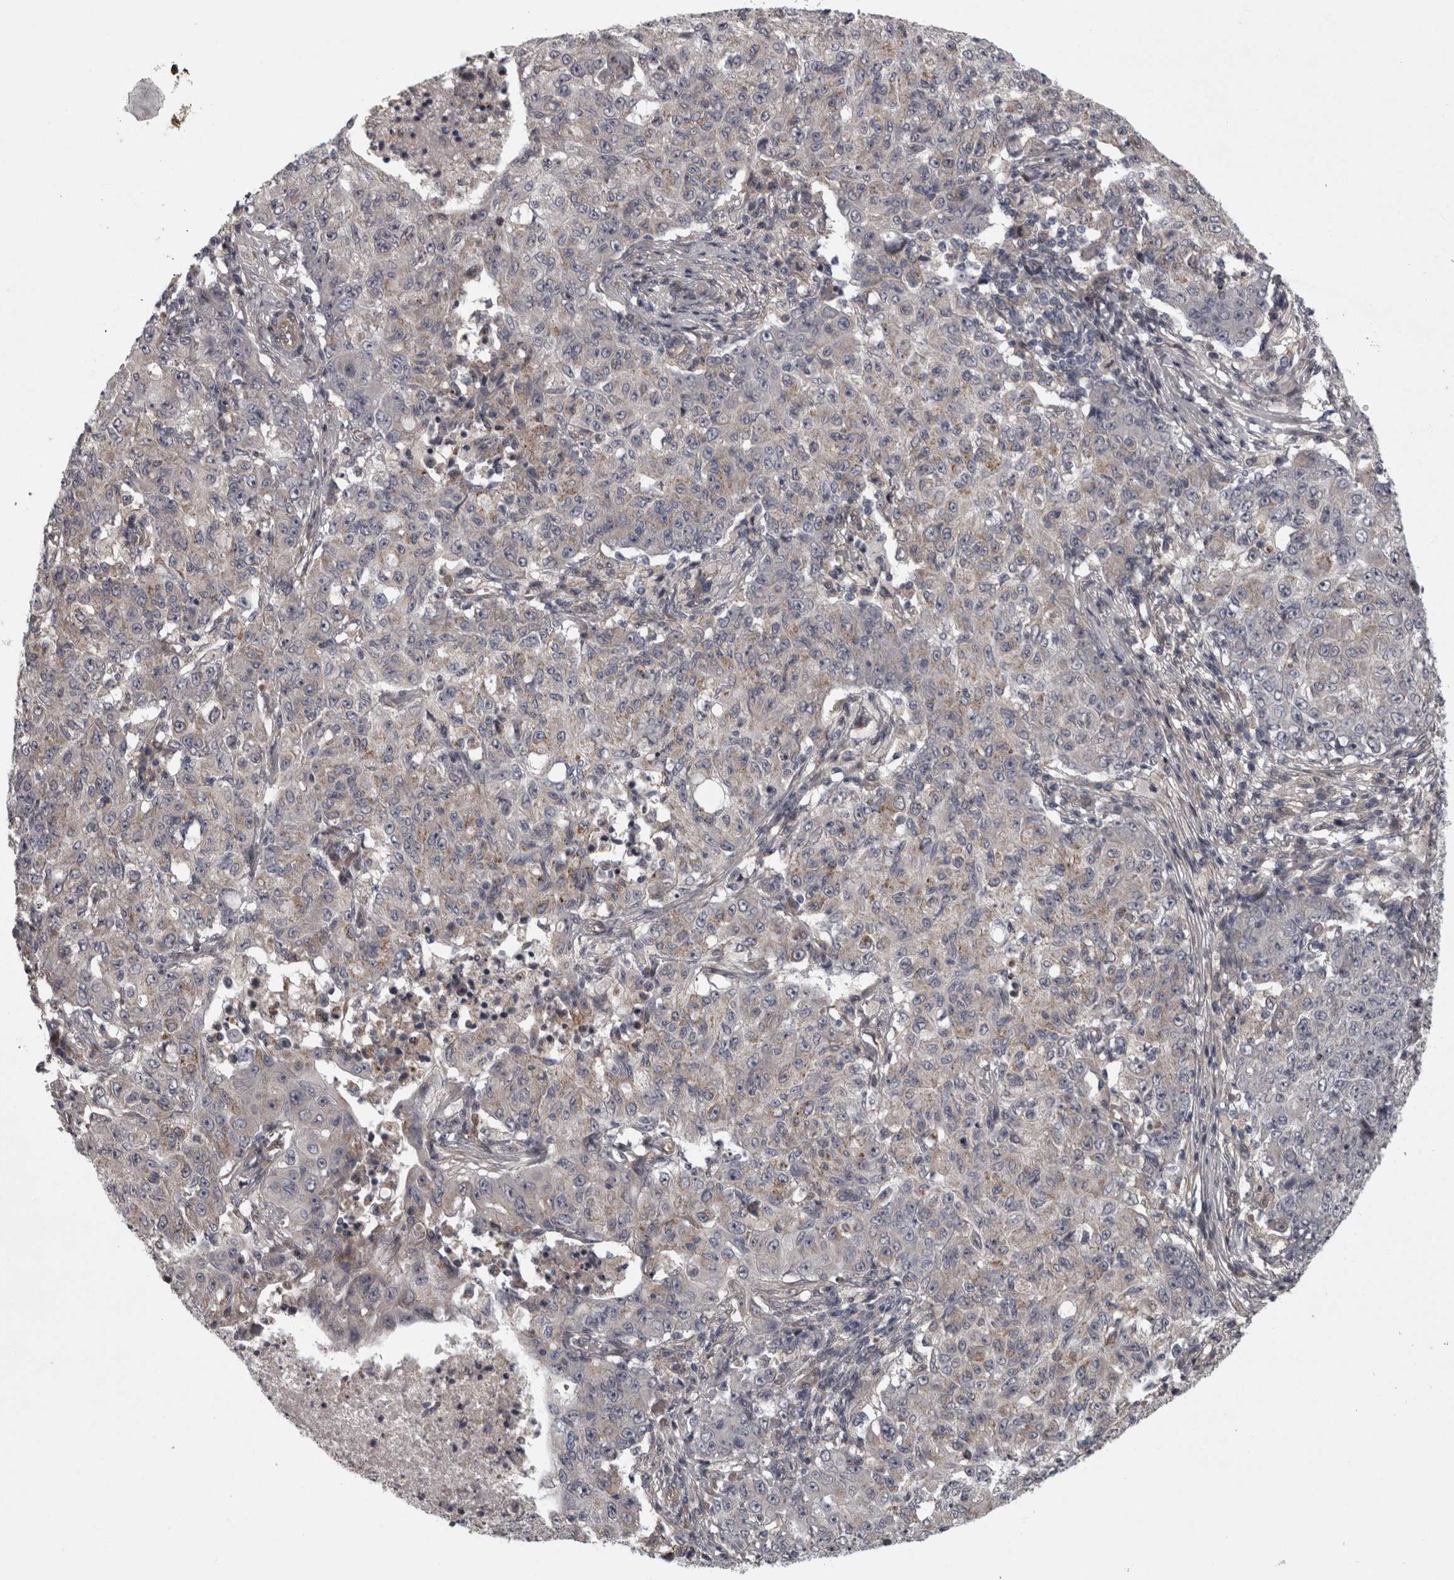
{"staining": {"intensity": "negative", "quantity": "none", "location": "none"}, "tissue": "ovarian cancer", "cell_type": "Tumor cells", "image_type": "cancer", "snomed": [{"axis": "morphology", "description": "Carcinoma, endometroid"}, {"axis": "topography", "description": "Ovary"}], "caption": "Histopathology image shows no protein positivity in tumor cells of endometroid carcinoma (ovarian) tissue. (IHC, brightfield microscopy, high magnification).", "gene": "RSU1", "patient": {"sex": "female", "age": 42}}